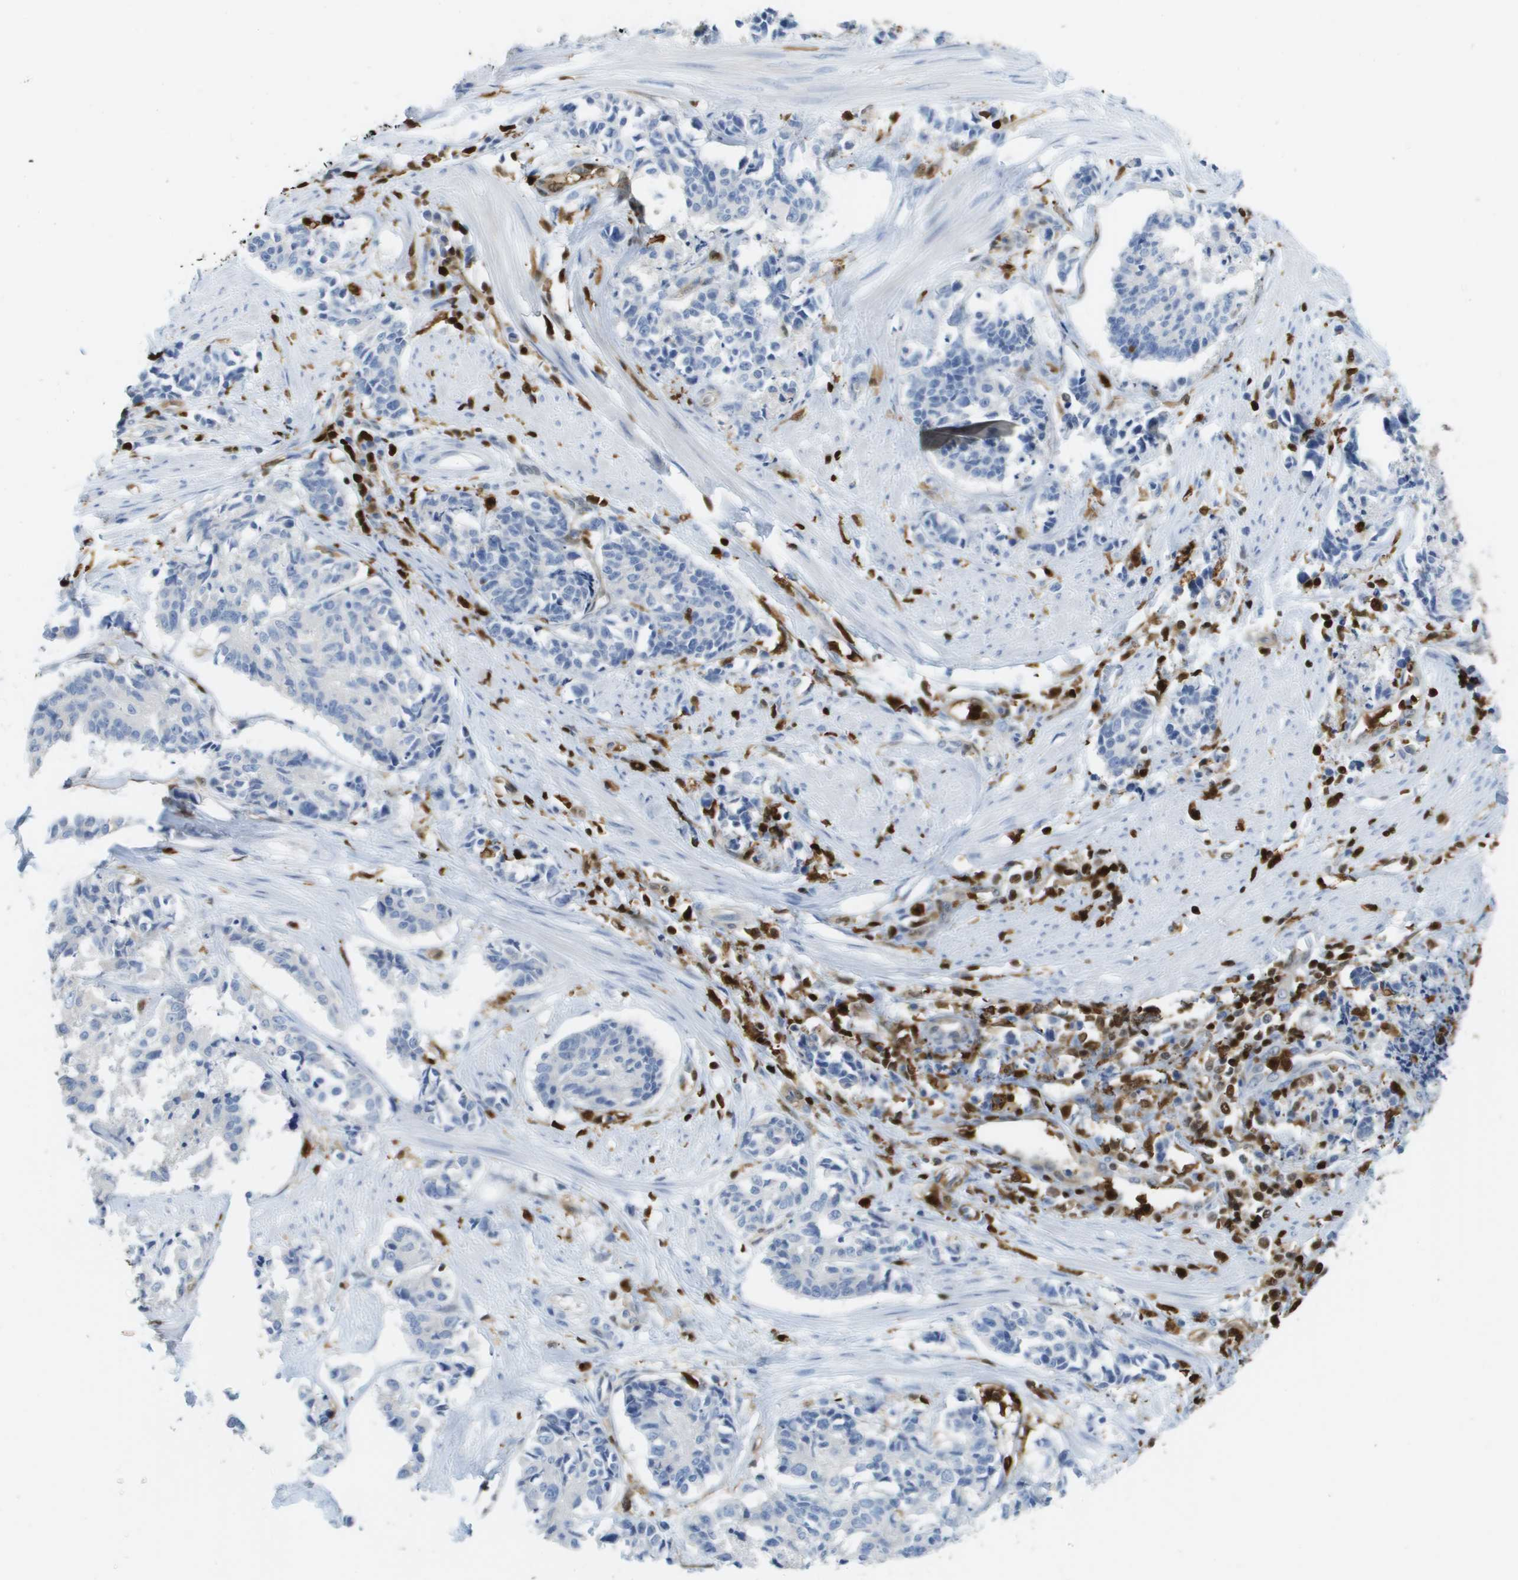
{"staining": {"intensity": "negative", "quantity": "none", "location": "none"}, "tissue": "cervical cancer", "cell_type": "Tumor cells", "image_type": "cancer", "snomed": [{"axis": "morphology", "description": "Squamous cell carcinoma, NOS"}, {"axis": "topography", "description": "Cervix"}], "caption": "Tumor cells are negative for protein expression in human cervical squamous cell carcinoma.", "gene": "DOCK5", "patient": {"sex": "female", "age": 35}}